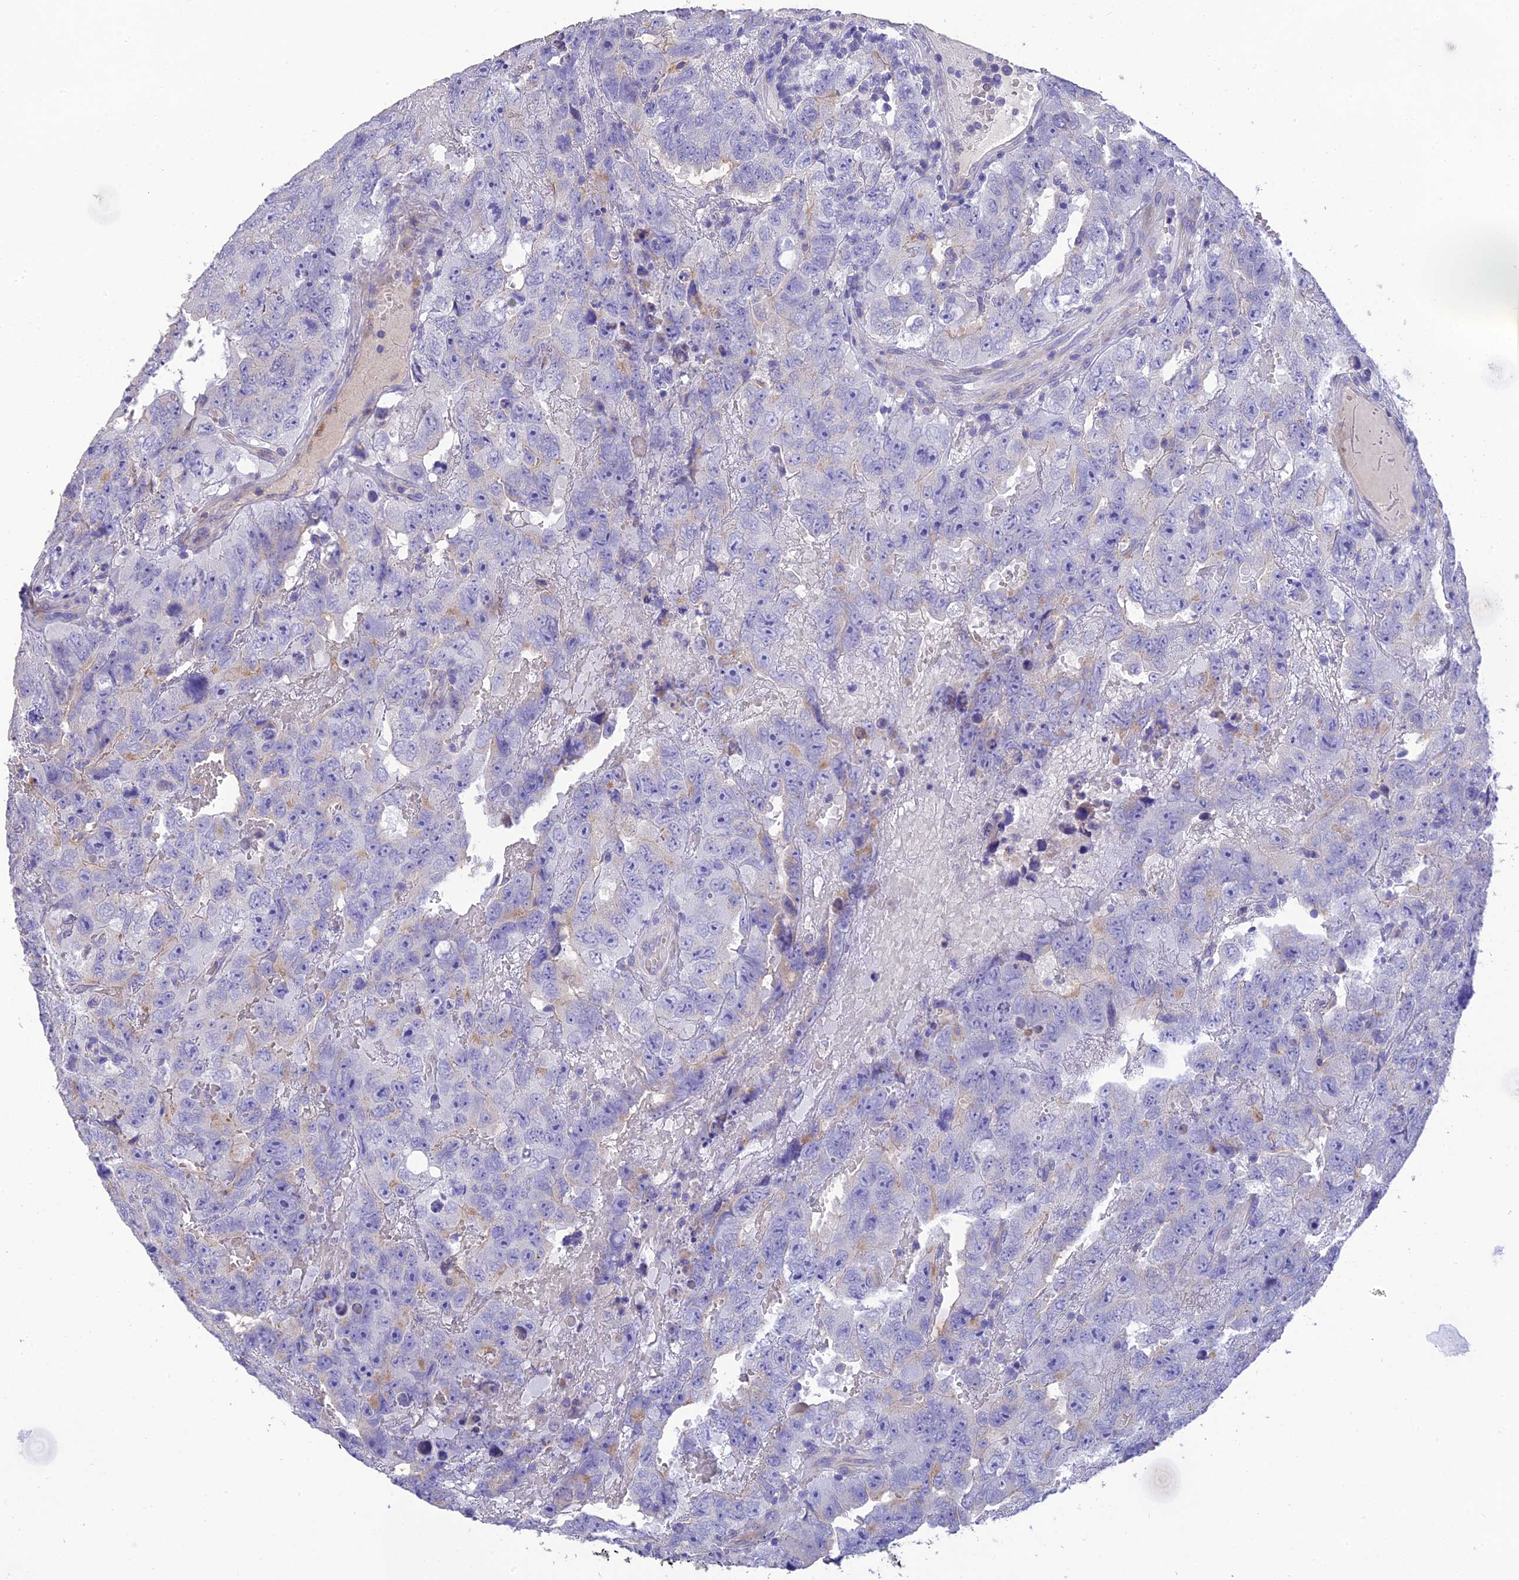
{"staining": {"intensity": "negative", "quantity": "none", "location": "none"}, "tissue": "testis cancer", "cell_type": "Tumor cells", "image_type": "cancer", "snomed": [{"axis": "morphology", "description": "Carcinoma, Embryonal, NOS"}, {"axis": "topography", "description": "Testis"}], "caption": "Immunohistochemical staining of human embryonal carcinoma (testis) shows no significant positivity in tumor cells. The staining is performed using DAB (3,3'-diaminobenzidine) brown chromogen with nuclei counter-stained in using hematoxylin.", "gene": "HSD17B2", "patient": {"sex": "male", "age": 45}}